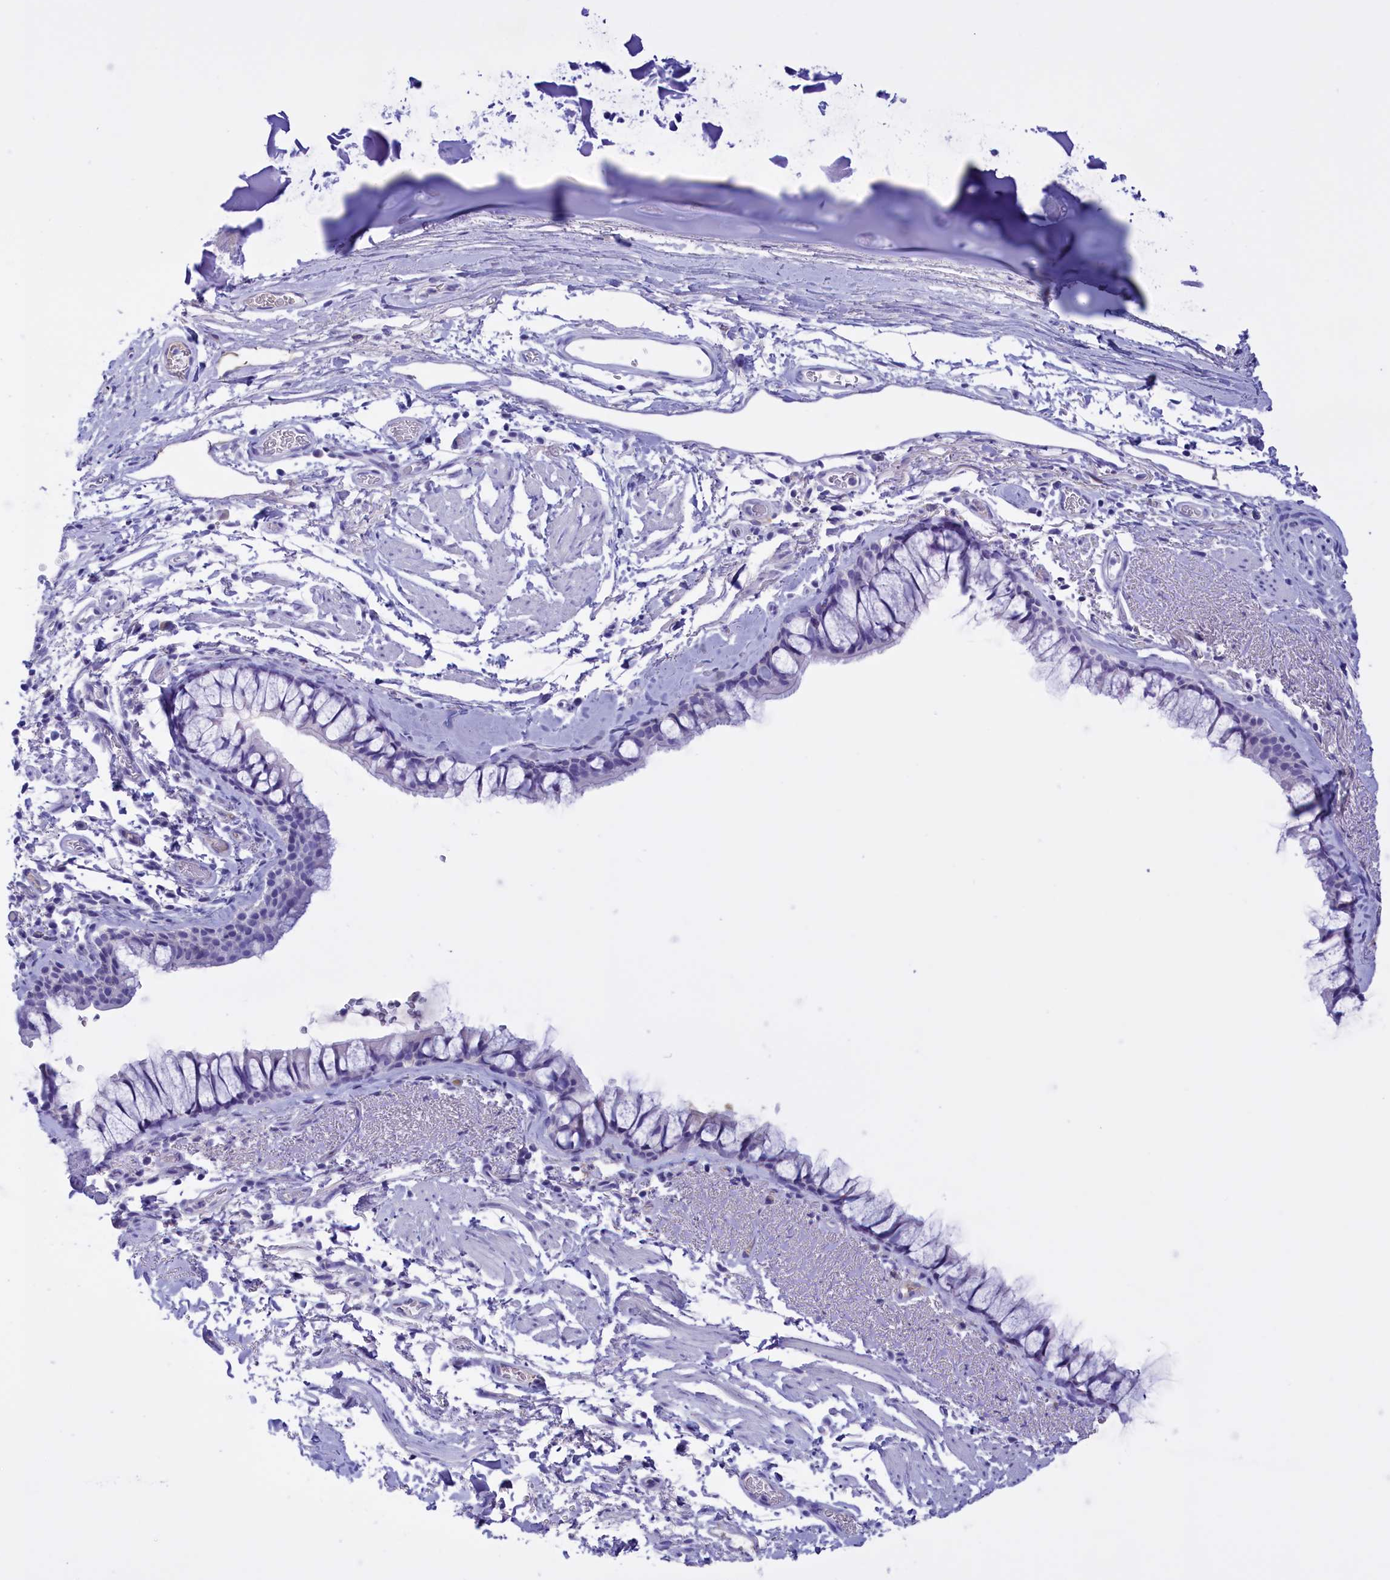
{"staining": {"intensity": "negative", "quantity": "none", "location": "none"}, "tissue": "bronchus", "cell_type": "Respiratory epithelial cells", "image_type": "normal", "snomed": [{"axis": "morphology", "description": "Normal tissue, NOS"}, {"axis": "topography", "description": "Bronchus"}], "caption": "Immunohistochemical staining of normal bronchus demonstrates no significant expression in respiratory epithelial cells.", "gene": "PROK2", "patient": {"sex": "male", "age": 65}}